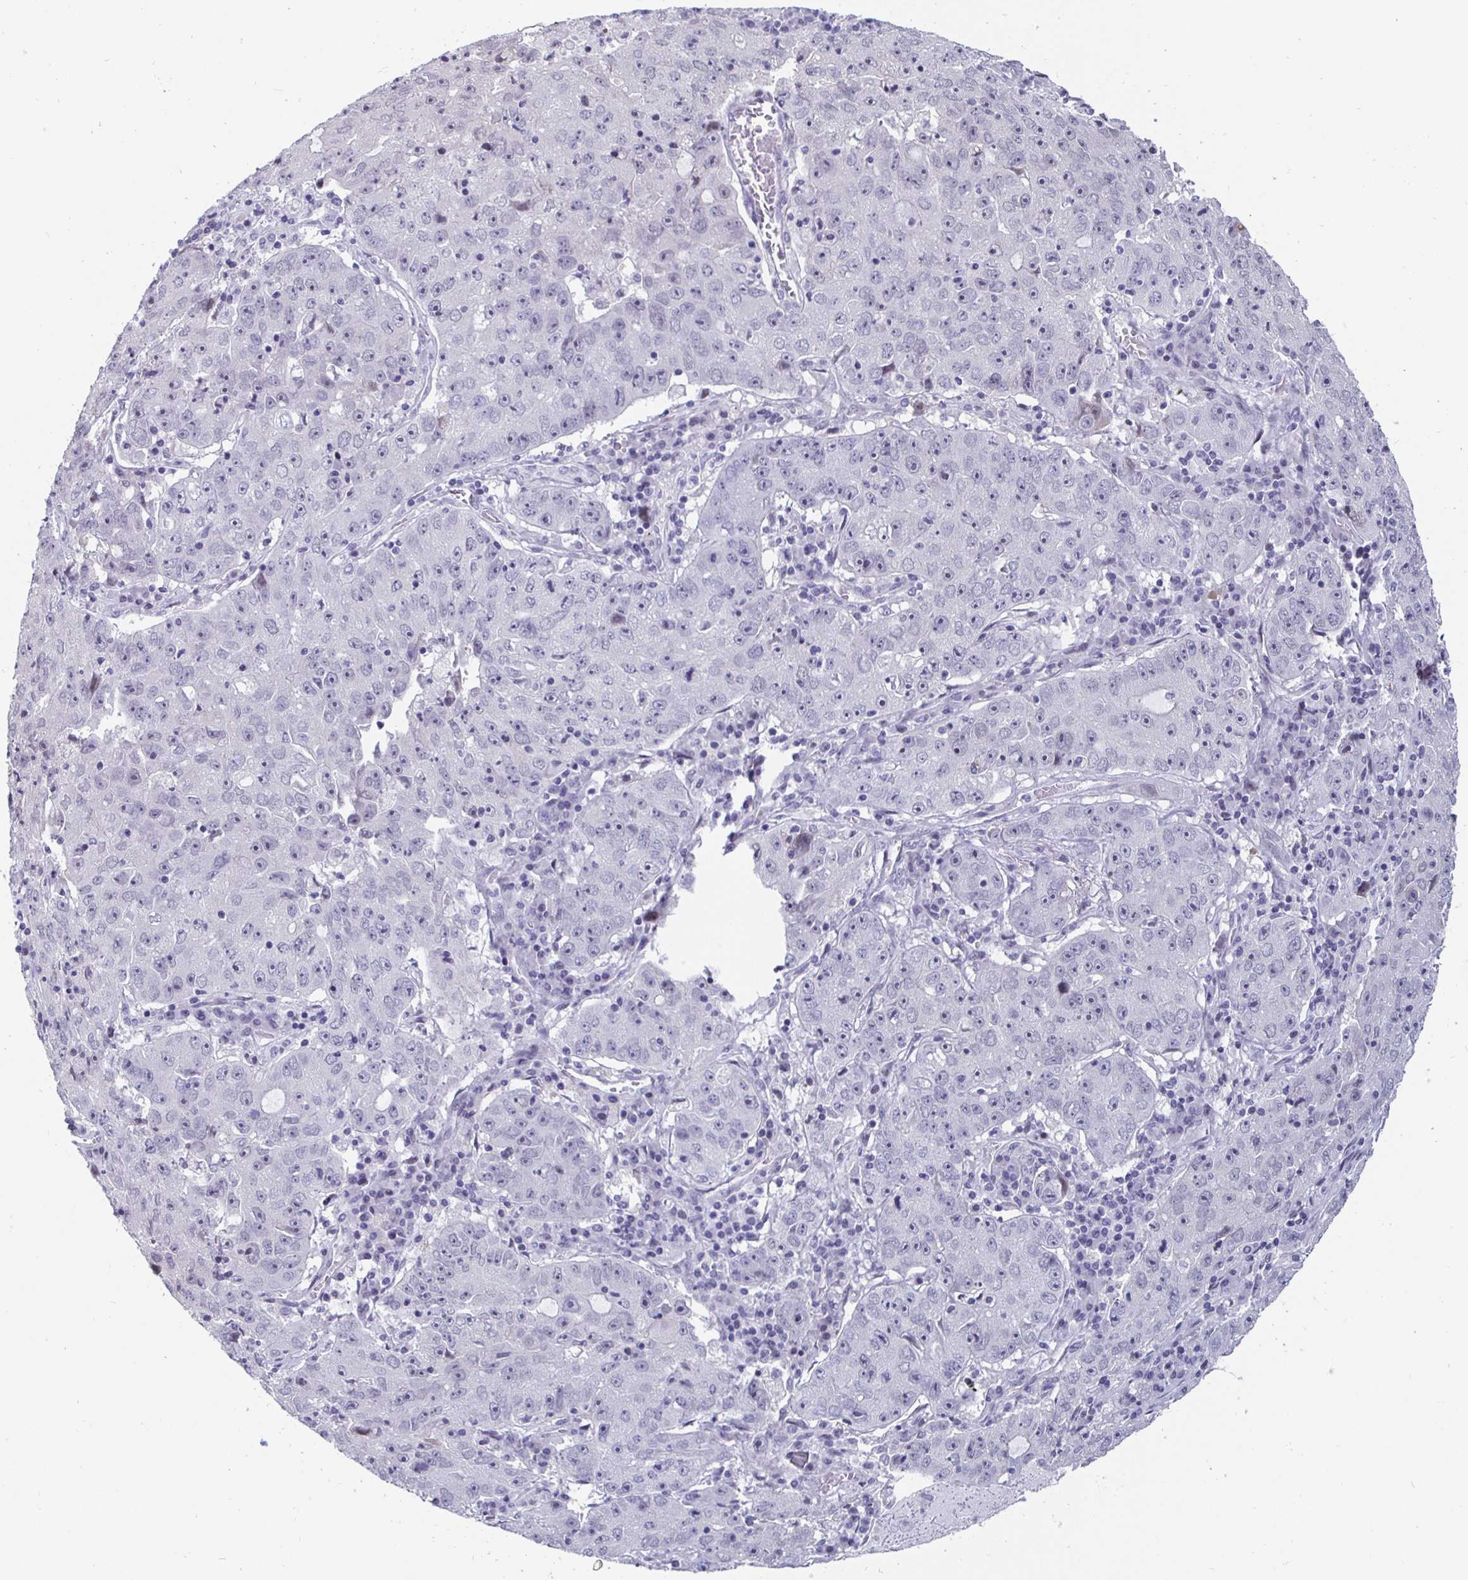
{"staining": {"intensity": "negative", "quantity": "none", "location": "none"}, "tissue": "lung cancer", "cell_type": "Tumor cells", "image_type": "cancer", "snomed": [{"axis": "morphology", "description": "Normal morphology"}, {"axis": "morphology", "description": "Adenocarcinoma, NOS"}, {"axis": "topography", "description": "Lymph node"}, {"axis": "topography", "description": "Lung"}], "caption": "The IHC histopathology image has no significant staining in tumor cells of lung adenocarcinoma tissue.", "gene": "OOSP2", "patient": {"sex": "female", "age": 57}}